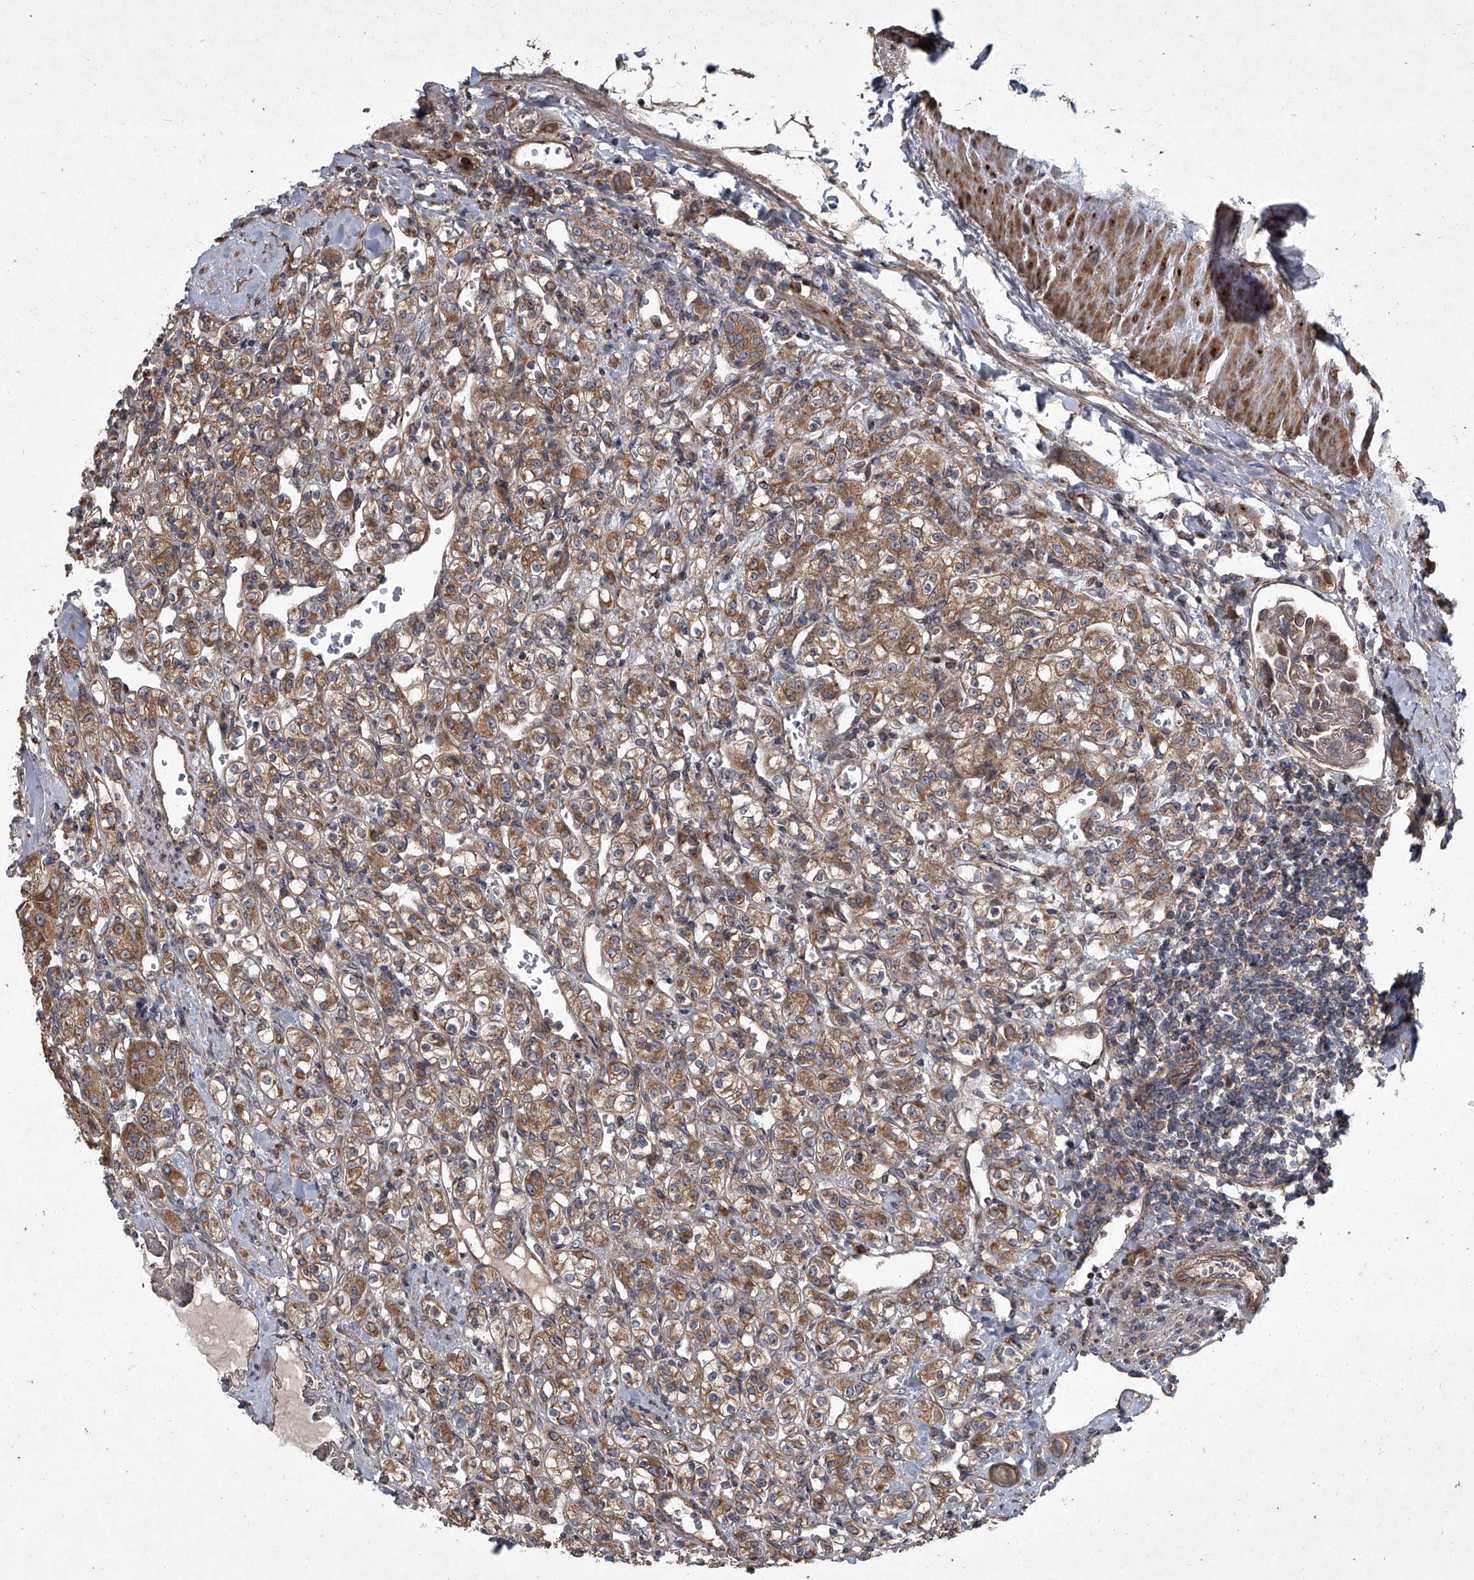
{"staining": {"intensity": "moderate", "quantity": ">75%", "location": "cytoplasmic/membranous"}, "tissue": "renal cancer", "cell_type": "Tumor cells", "image_type": "cancer", "snomed": [{"axis": "morphology", "description": "Adenocarcinoma, NOS"}, {"axis": "topography", "description": "Kidney"}], "caption": "Protein staining by immunohistochemistry (IHC) reveals moderate cytoplasmic/membranous positivity in about >75% of tumor cells in renal cancer.", "gene": "EVA1C", "patient": {"sex": "male", "age": 77}}